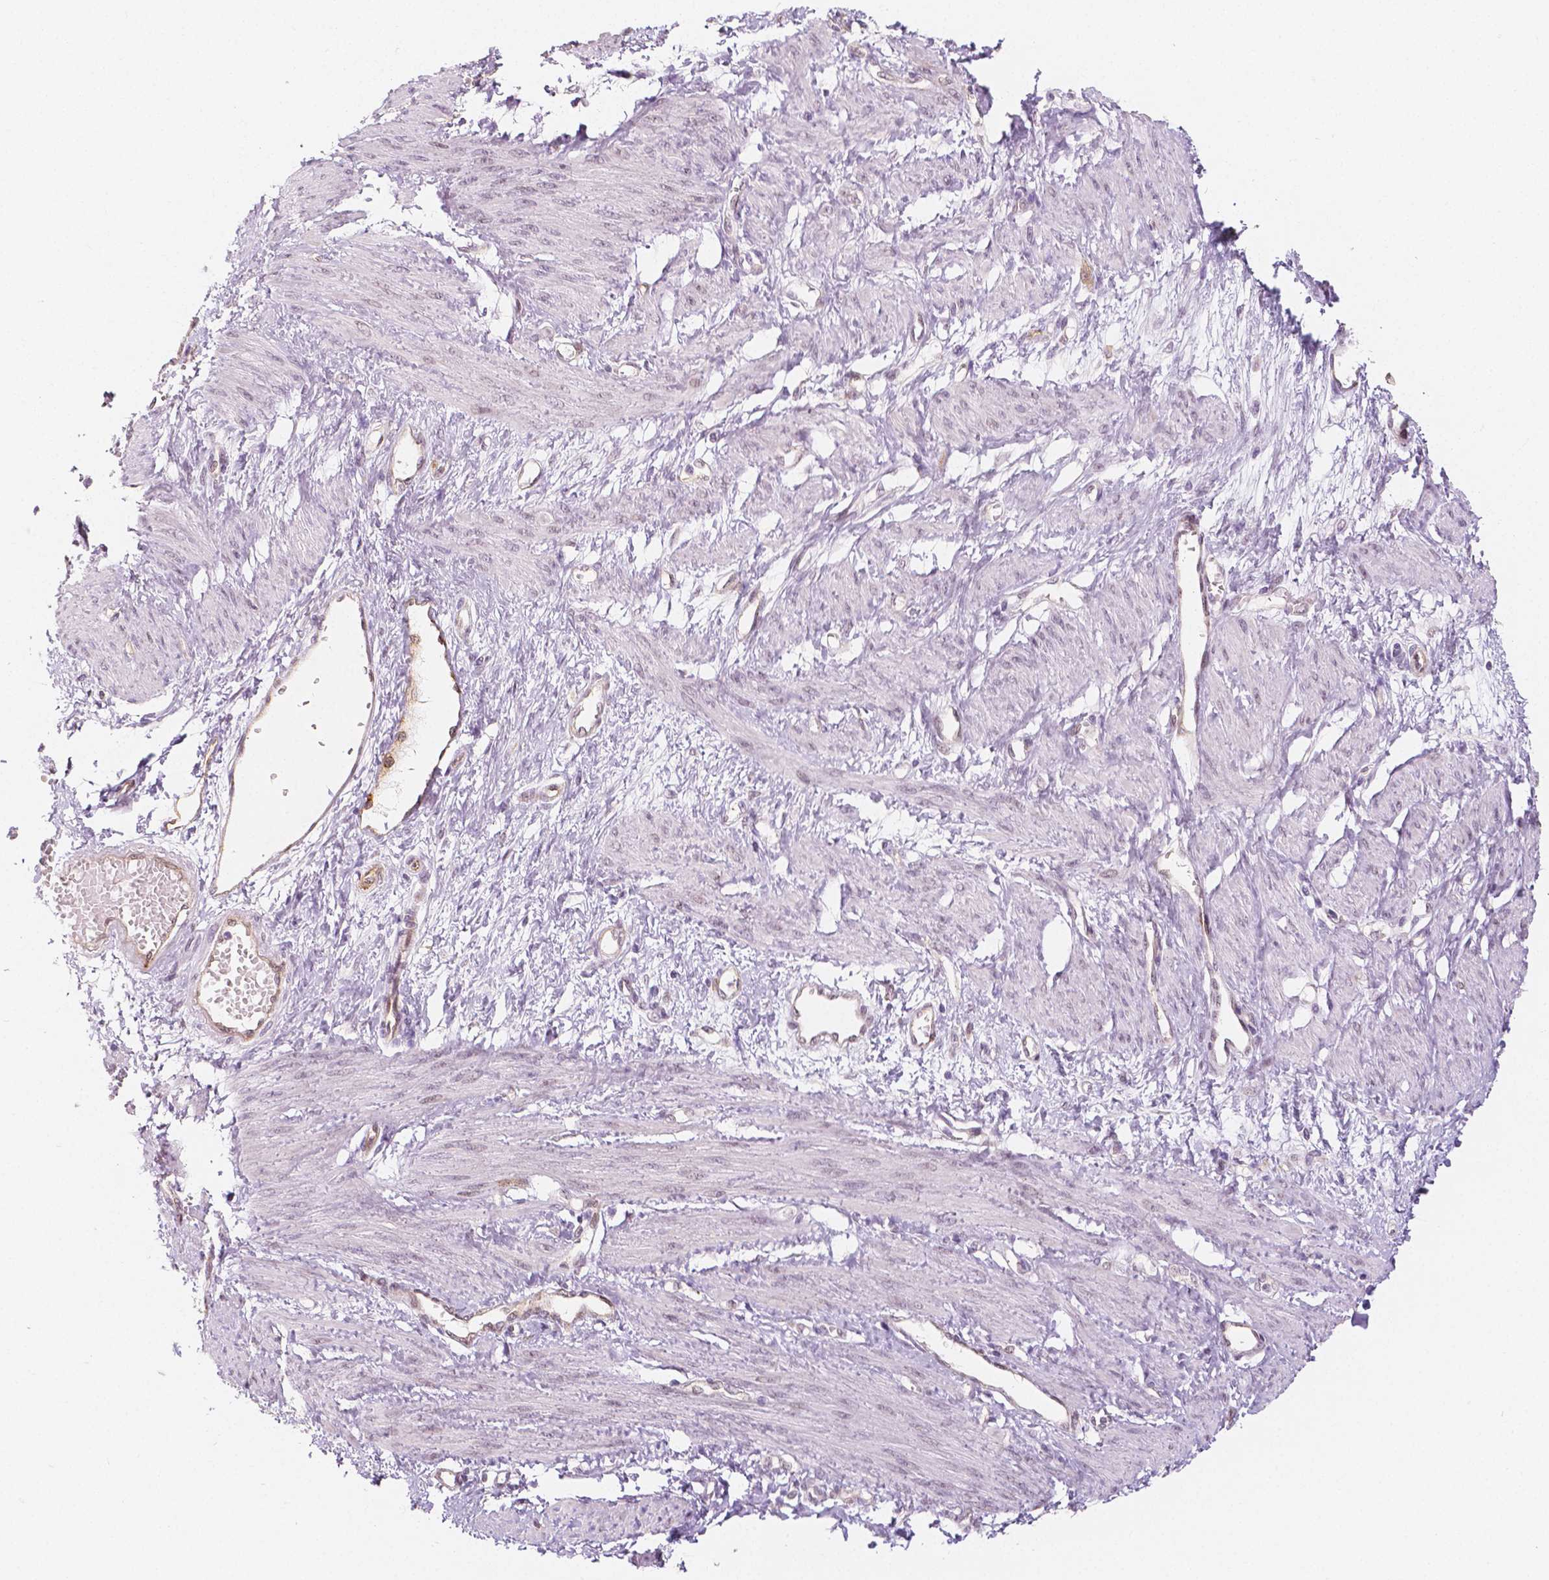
{"staining": {"intensity": "moderate", "quantity": "<25%", "location": "nuclear"}, "tissue": "smooth muscle", "cell_type": "Smooth muscle cells", "image_type": "normal", "snomed": [{"axis": "morphology", "description": "Normal tissue, NOS"}, {"axis": "topography", "description": "Smooth muscle"}, {"axis": "topography", "description": "Uterus"}], "caption": "Smooth muscle was stained to show a protein in brown. There is low levels of moderate nuclear staining in approximately <25% of smooth muscle cells. The protein of interest is shown in brown color, while the nuclei are stained blue.", "gene": "KDM5B", "patient": {"sex": "female", "age": 39}}